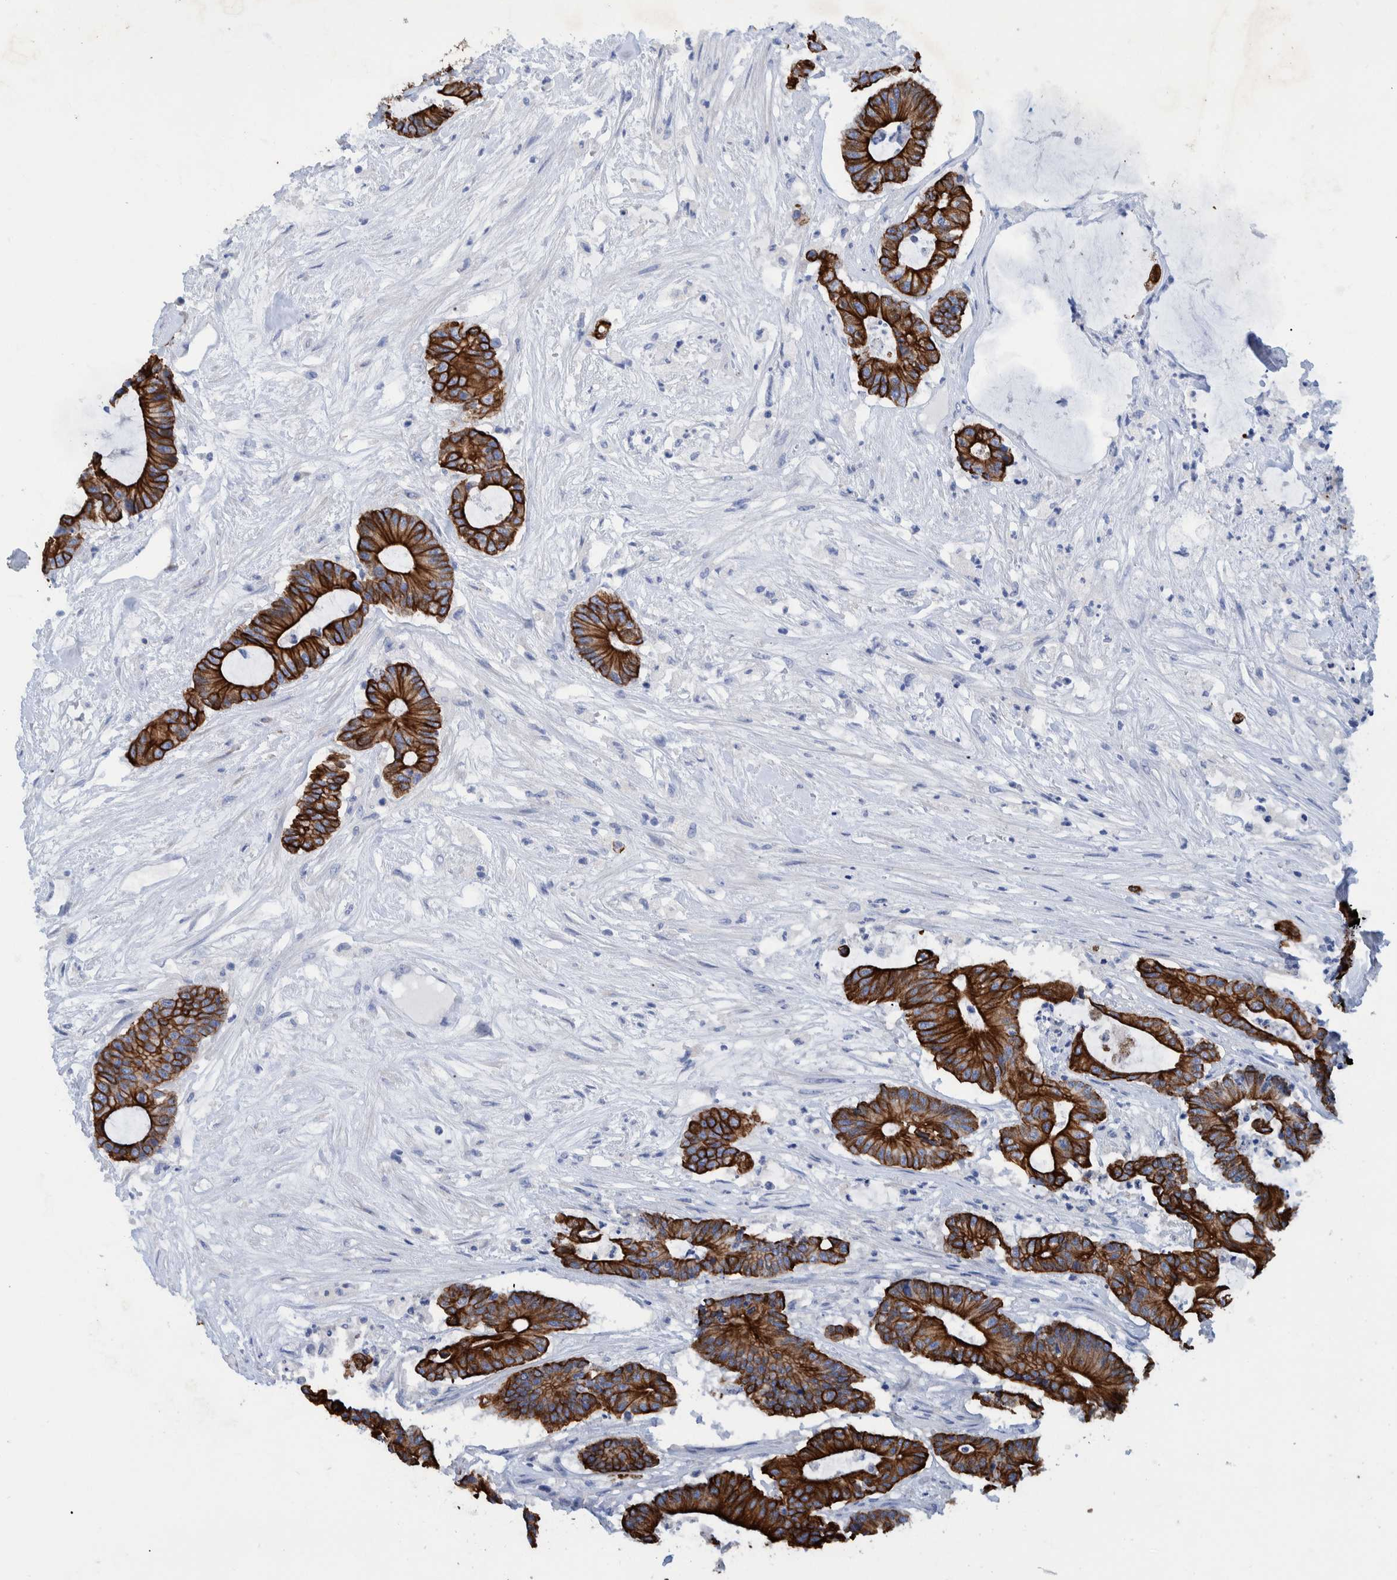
{"staining": {"intensity": "strong", "quantity": ">75%", "location": "cytoplasmic/membranous"}, "tissue": "colorectal cancer", "cell_type": "Tumor cells", "image_type": "cancer", "snomed": [{"axis": "morphology", "description": "Adenocarcinoma, NOS"}, {"axis": "topography", "description": "Colon"}], "caption": "IHC histopathology image of human adenocarcinoma (colorectal) stained for a protein (brown), which exhibits high levels of strong cytoplasmic/membranous positivity in approximately >75% of tumor cells.", "gene": "MKS1", "patient": {"sex": "female", "age": 84}}